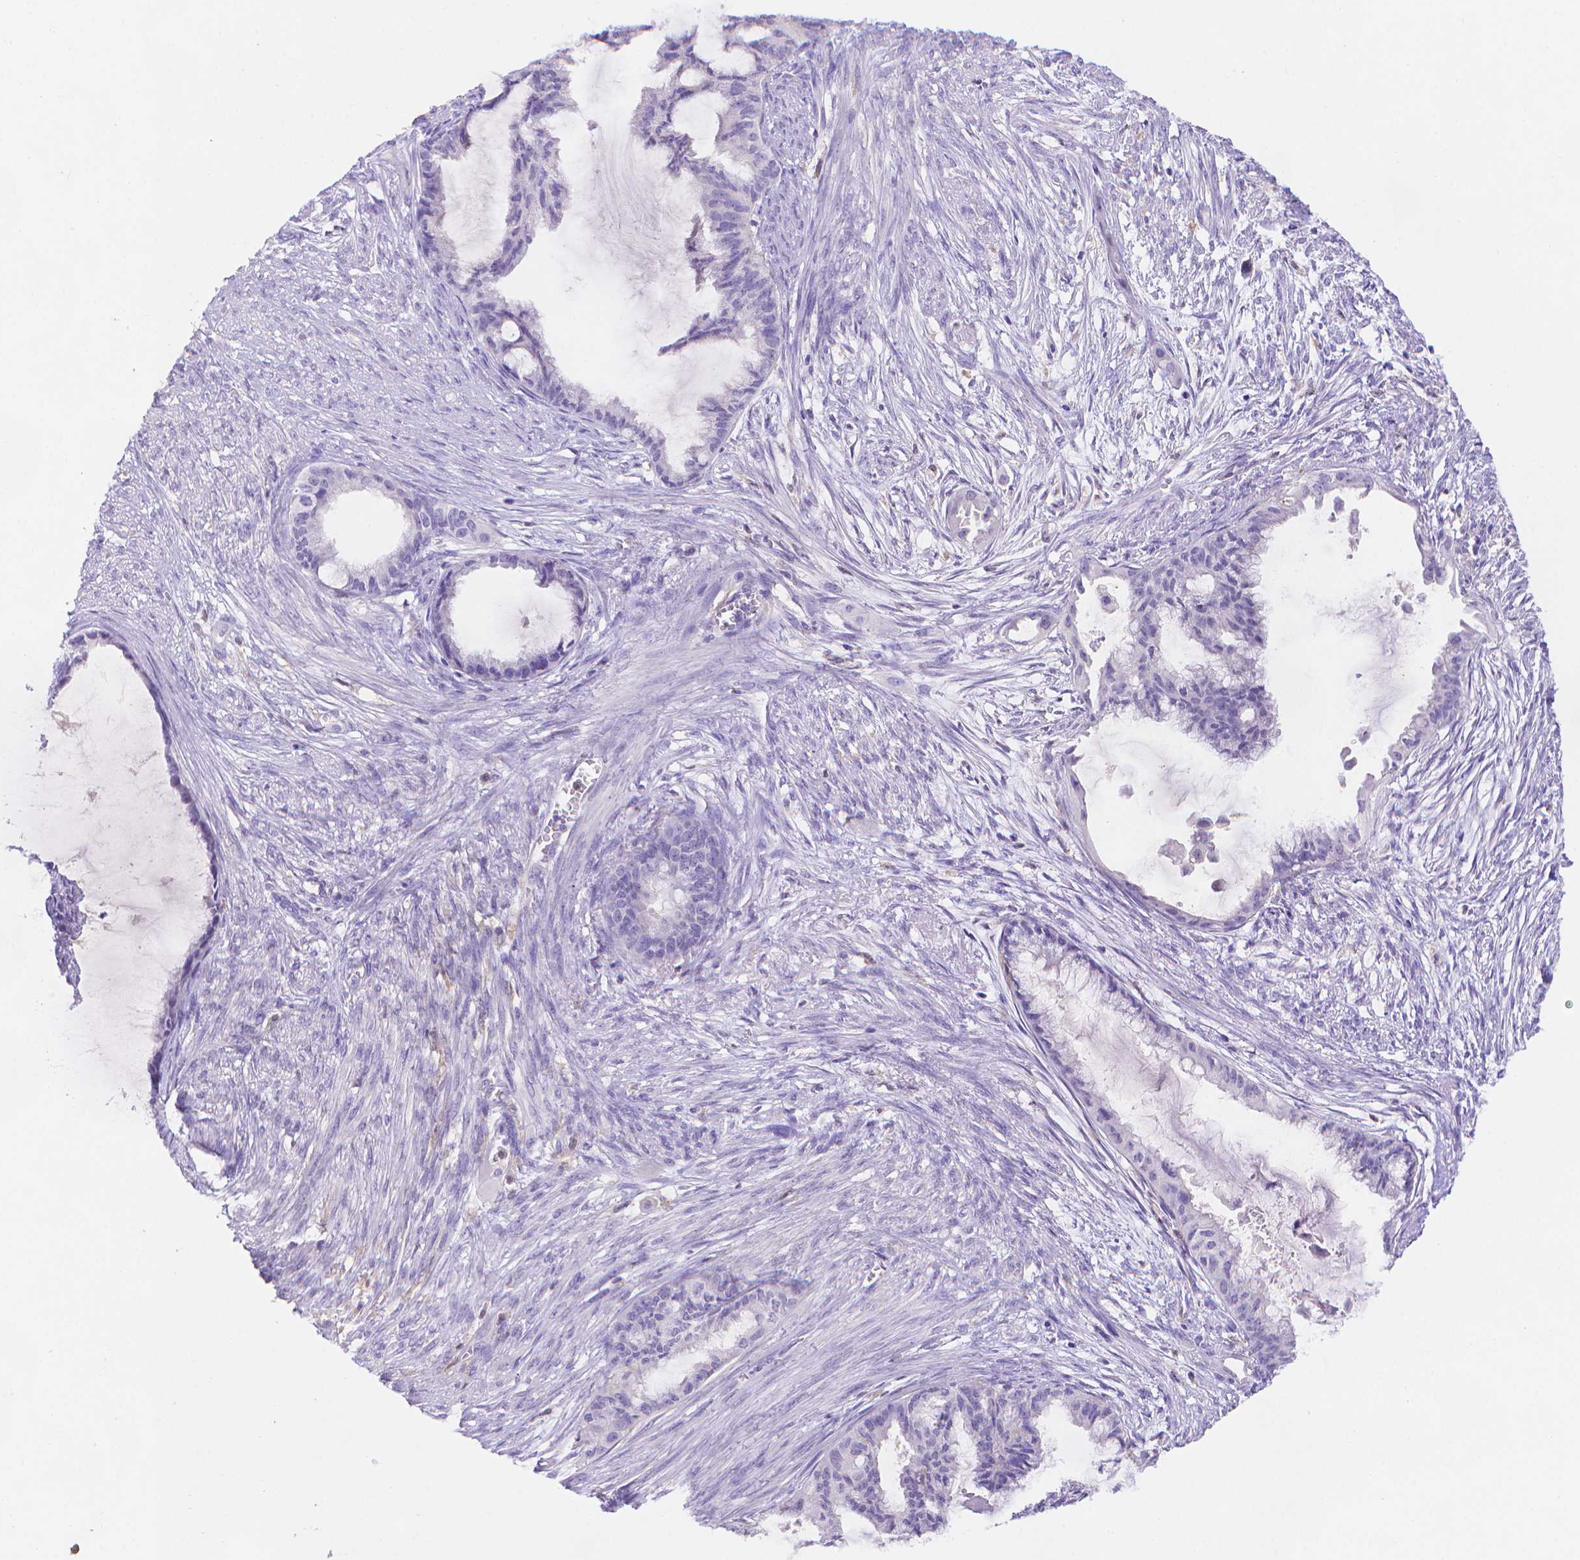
{"staining": {"intensity": "negative", "quantity": "none", "location": "none"}, "tissue": "endometrial cancer", "cell_type": "Tumor cells", "image_type": "cancer", "snomed": [{"axis": "morphology", "description": "Adenocarcinoma, NOS"}, {"axis": "topography", "description": "Endometrium"}], "caption": "Tumor cells show no significant expression in adenocarcinoma (endometrial).", "gene": "FGD2", "patient": {"sex": "female", "age": 86}}